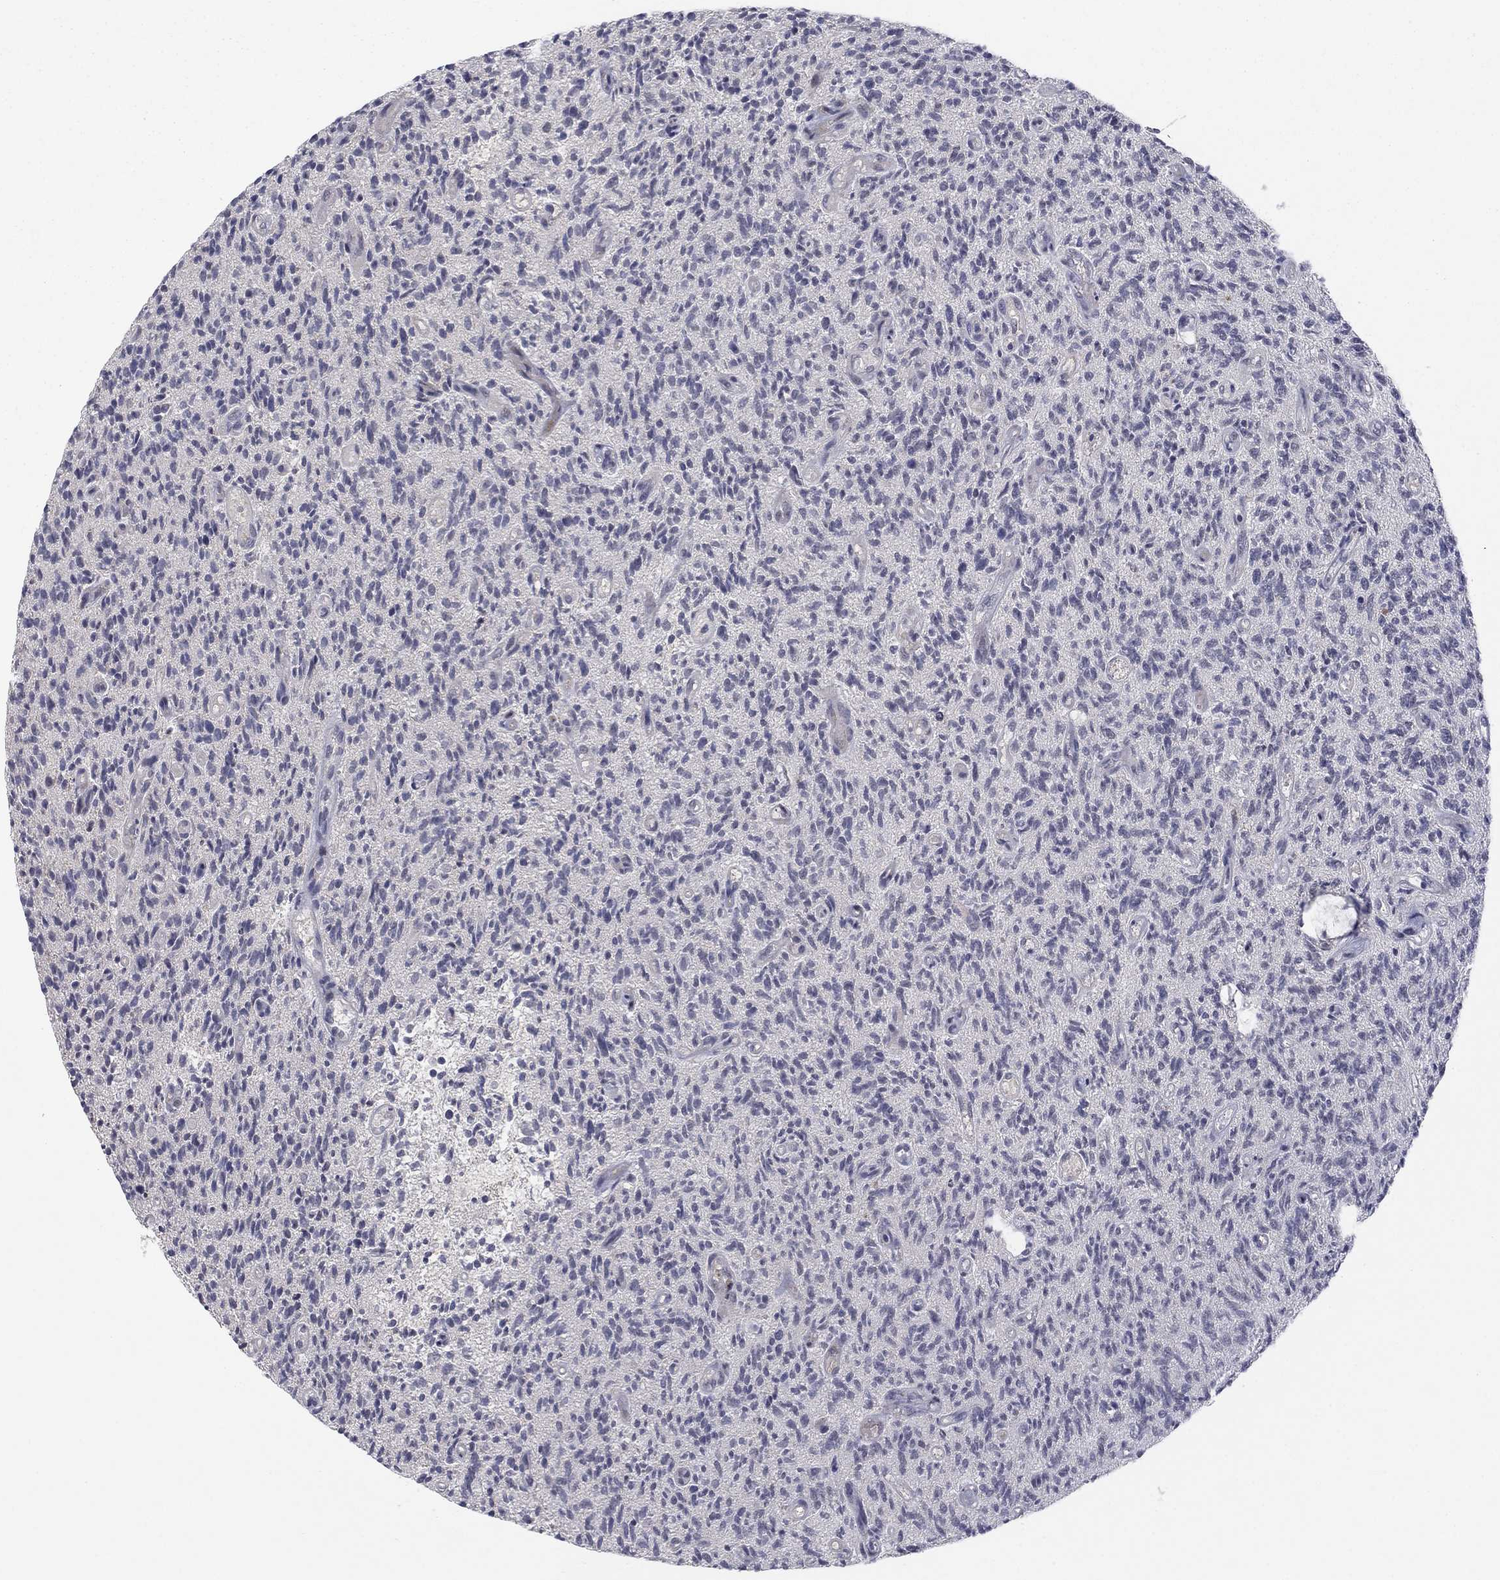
{"staining": {"intensity": "negative", "quantity": "none", "location": "none"}, "tissue": "glioma", "cell_type": "Tumor cells", "image_type": "cancer", "snomed": [{"axis": "morphology", "description": "Glioma, malignant, High grade"}, {"axis": "topography", "description": "Brain"}], "caption": "High magnification brightfield microscopy of glioma stained with DAB (brown) and counterstained with hematoxylin (blue): tumor cells show no significant expression.", "gene": "ZNF395", "patient": {"sex": "male", "age": 64}}